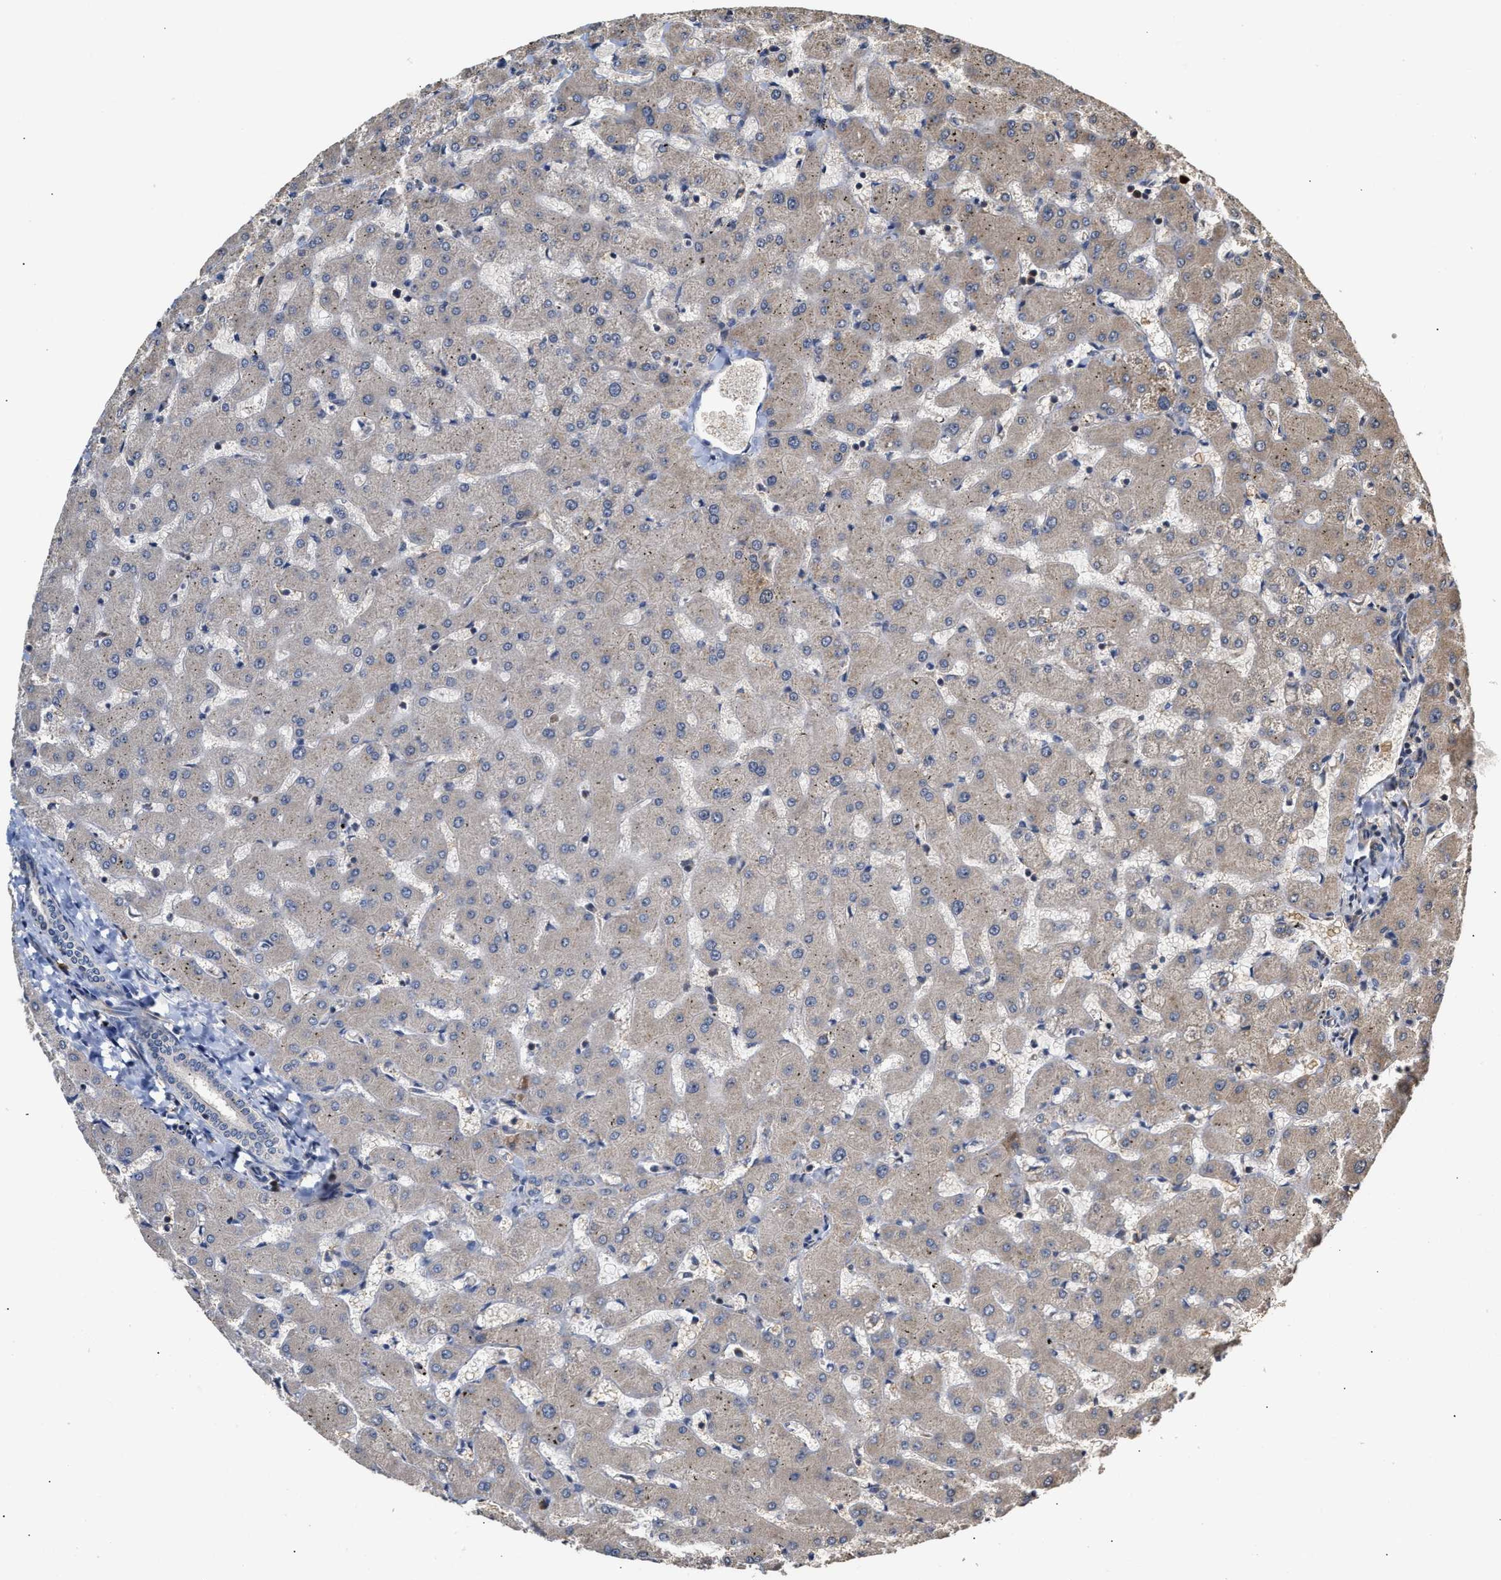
{"staining": {"intensity": "negative", "quantity": "none", "location": "none"}, "tissue": "liver", "cell_type": "Cholangiocytes", "image_type": "normal", "snomed": [{"axis": "morphology", "description": "Normal tissue, NOS"}, {"axis": "topography", "description": "Liver"}], "caption": "Cholangiocytes are negative for protein expression in normal human liver. The staining is performed using DAB (3,3'-diaminobenzidine) brown chromogen with nuclei counter-stained in using hematoxylin.", "gene": "CLIP2", "patient": {"sex": "female", "age": 63}}